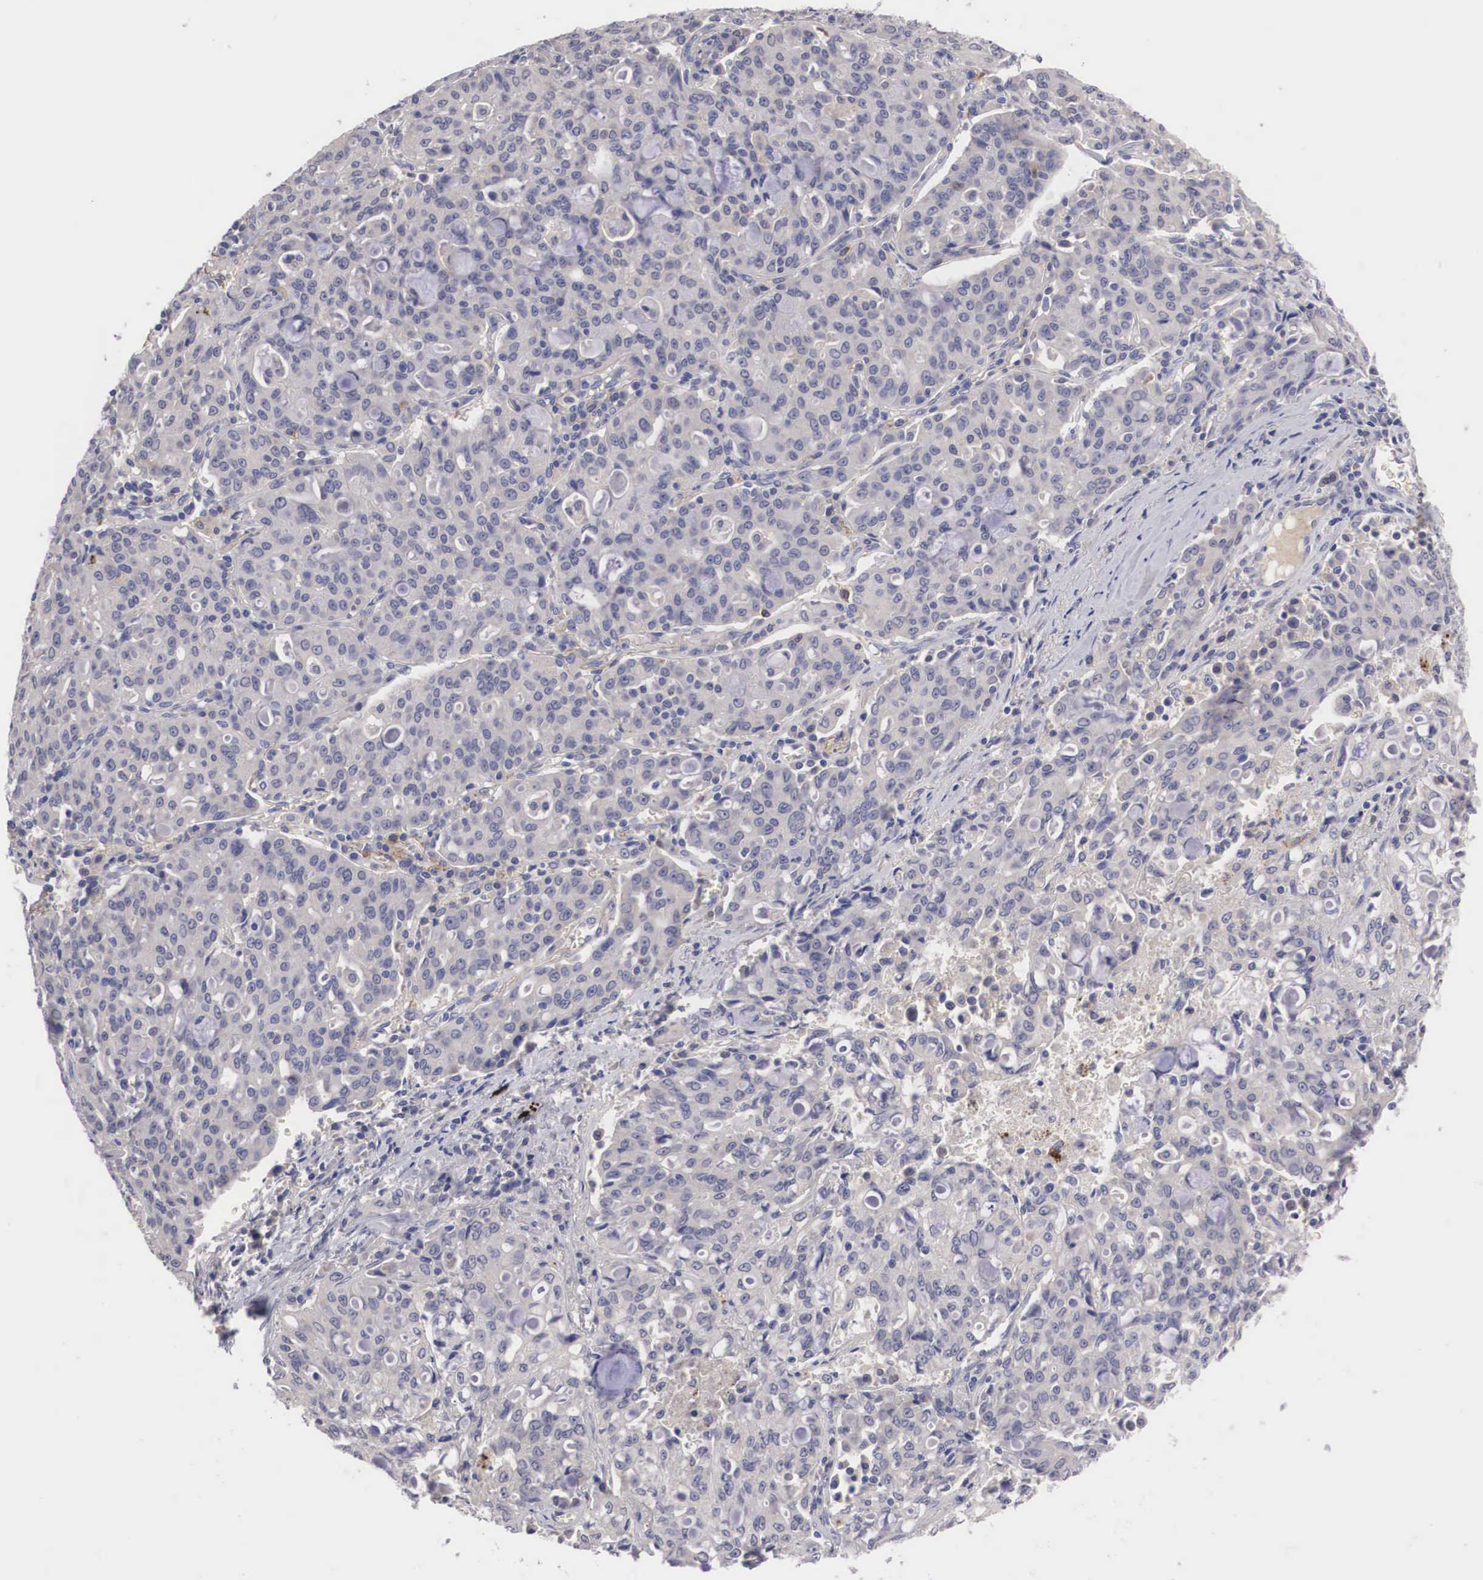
{"staining": {"intensity": "negative", "quantity": "none", "location": "none"}, "tissue": "lung cancer", "cell_type": "Tumor cells", "image_type": "cancer", "snomed": [{"axis": "morphology", "description": "Adenocarcinoma, NOS"}, {"axis": "topography", "description": "Lung"}], "caption": "IHC of human lung cancer (adenocarcinoma) exhibits no staining in tumor cells. (Immunohistochemistry, brightfield microscopy, high magnification).", "gene": "ABHD4", "patient": {"sex": "female", "age": 44}}